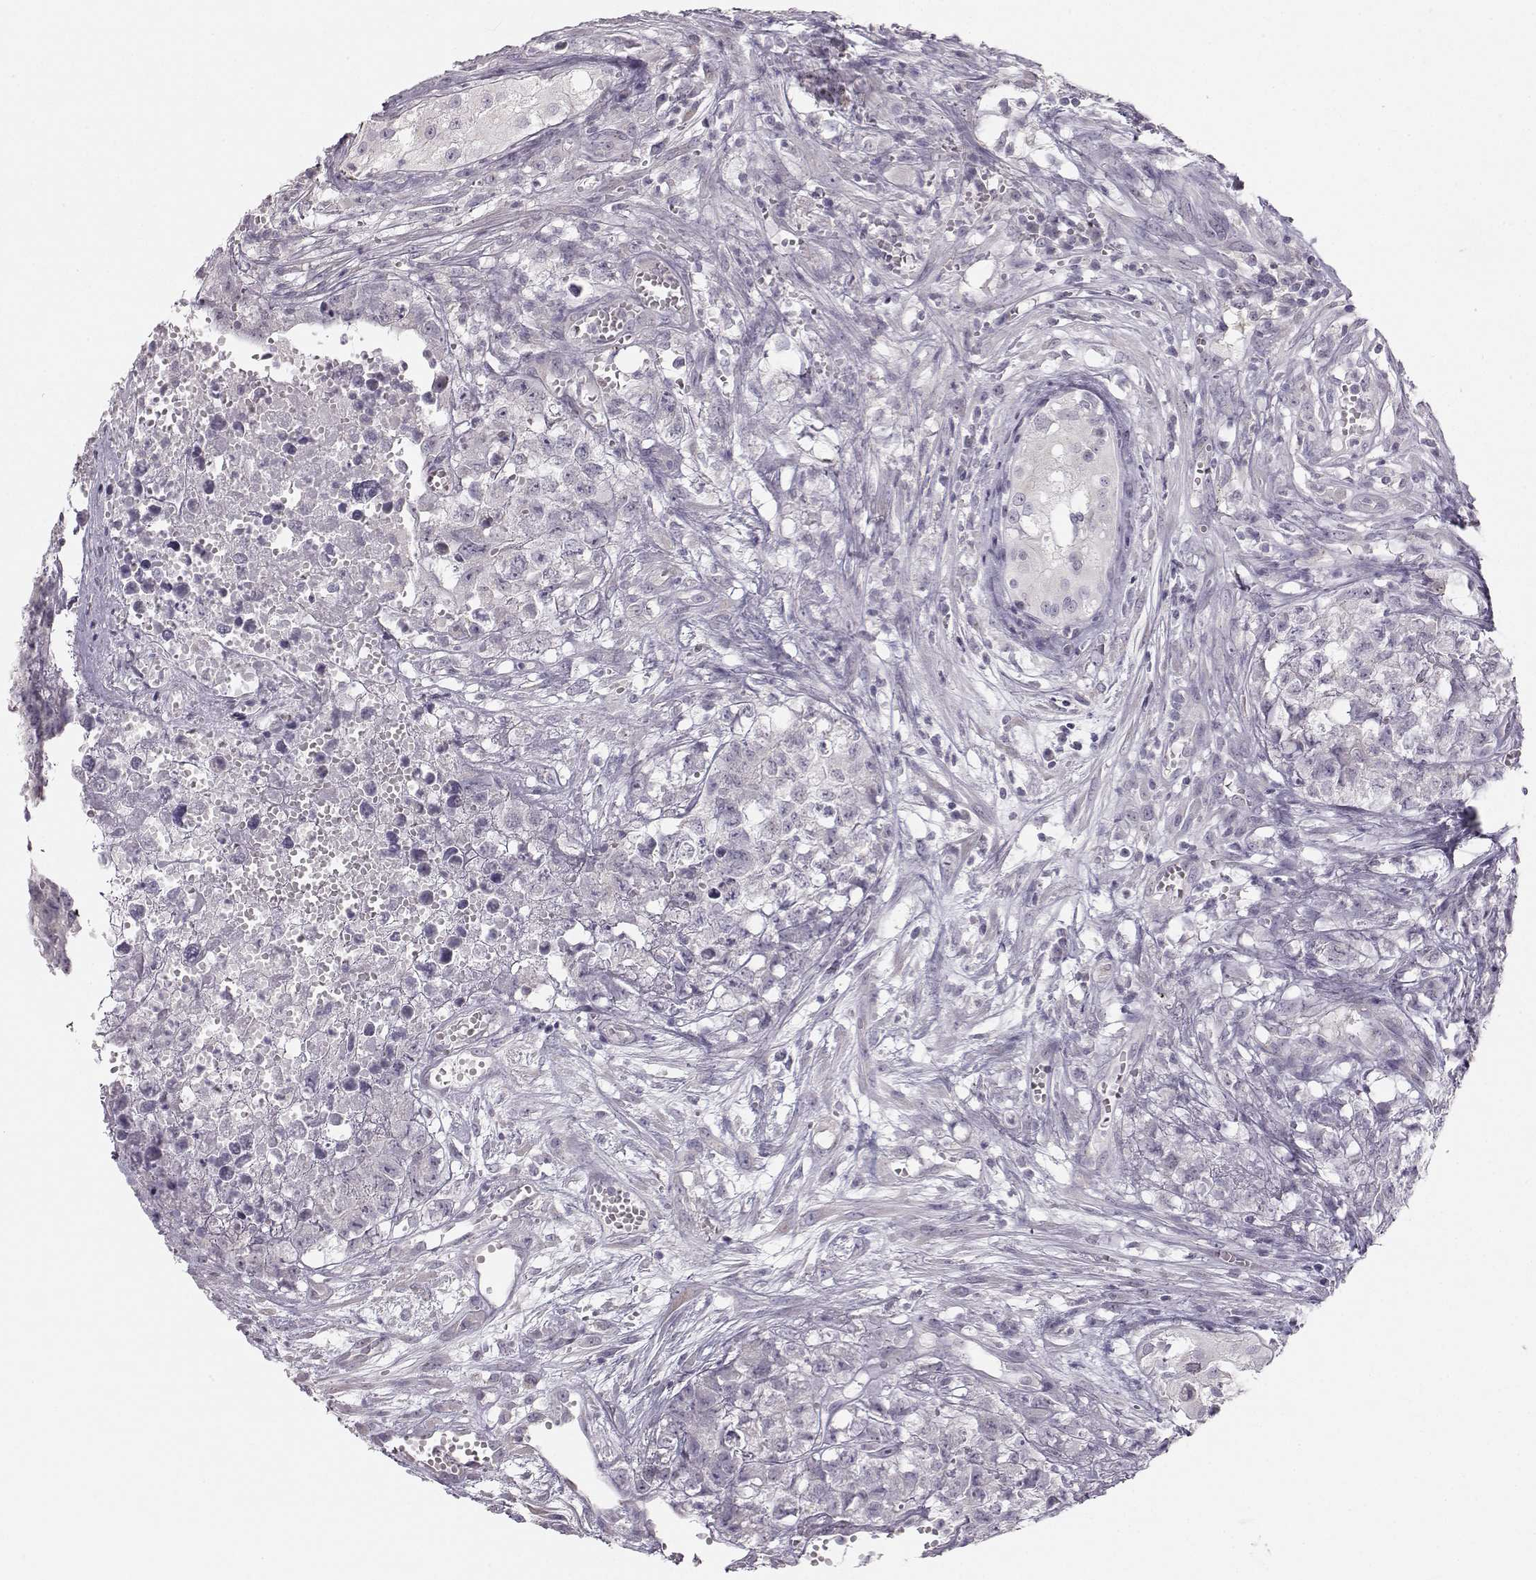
{"staining": {"intensity": "negative", "quantity": "none", "location": "none"}, "tissue": "testis cancer", "cell_type": "Tumor cells", "image_type": "cancer", "snomed": [{"axis": "morphology", "description": "Seminoma, NOS"}, {"axis": "morphology", "description": "Carcinoma, Embryonal, NOS"}, {"axis": "topography", "description": "Testis"}], "caption": "This is an immunohistochemistry histopathology image of testis cancer. There is no positivity in tumor cells.", "gene": "OIP5", "patient": {"sex": "male", "age": 22}}